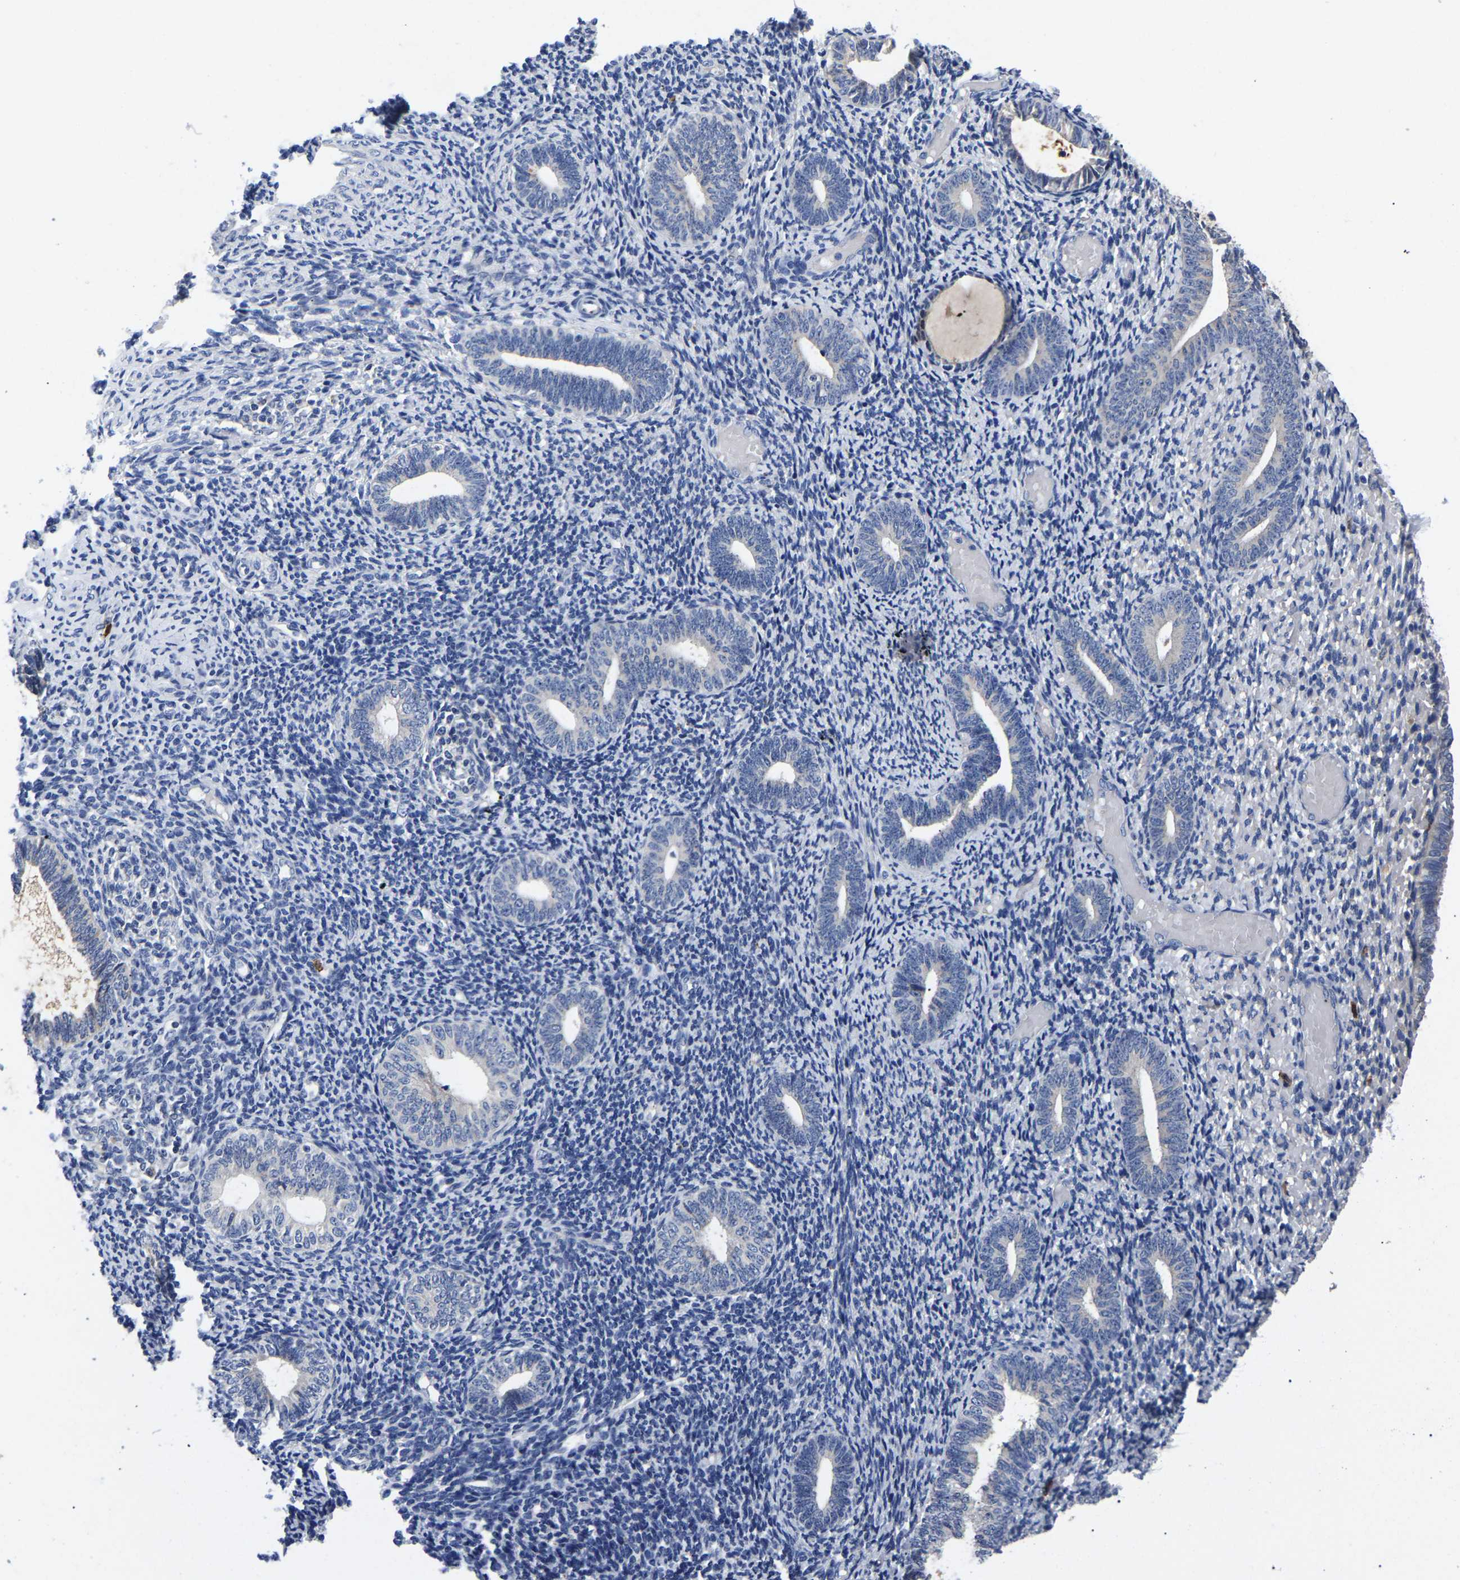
{"staining": {"intensity": "negative", "quantity": "none", "location": "none"}, "tissue": "endometrium", "cell_type": "Cells in endometrial stroma", "image_type": "normal", "snomed": [{"axis": "morphology", "description": "Normal tissue, NOS"}, {"axis": "topography", "description": "Endometrium"}], "caption": "High power microscopy photomicrograph of an IHC micrograph of normal endometrium, revealing no significant expression in cells in endometrial stroma.", "gene": "TOR1B", "patient": {"sex": "female", "age": 66}}